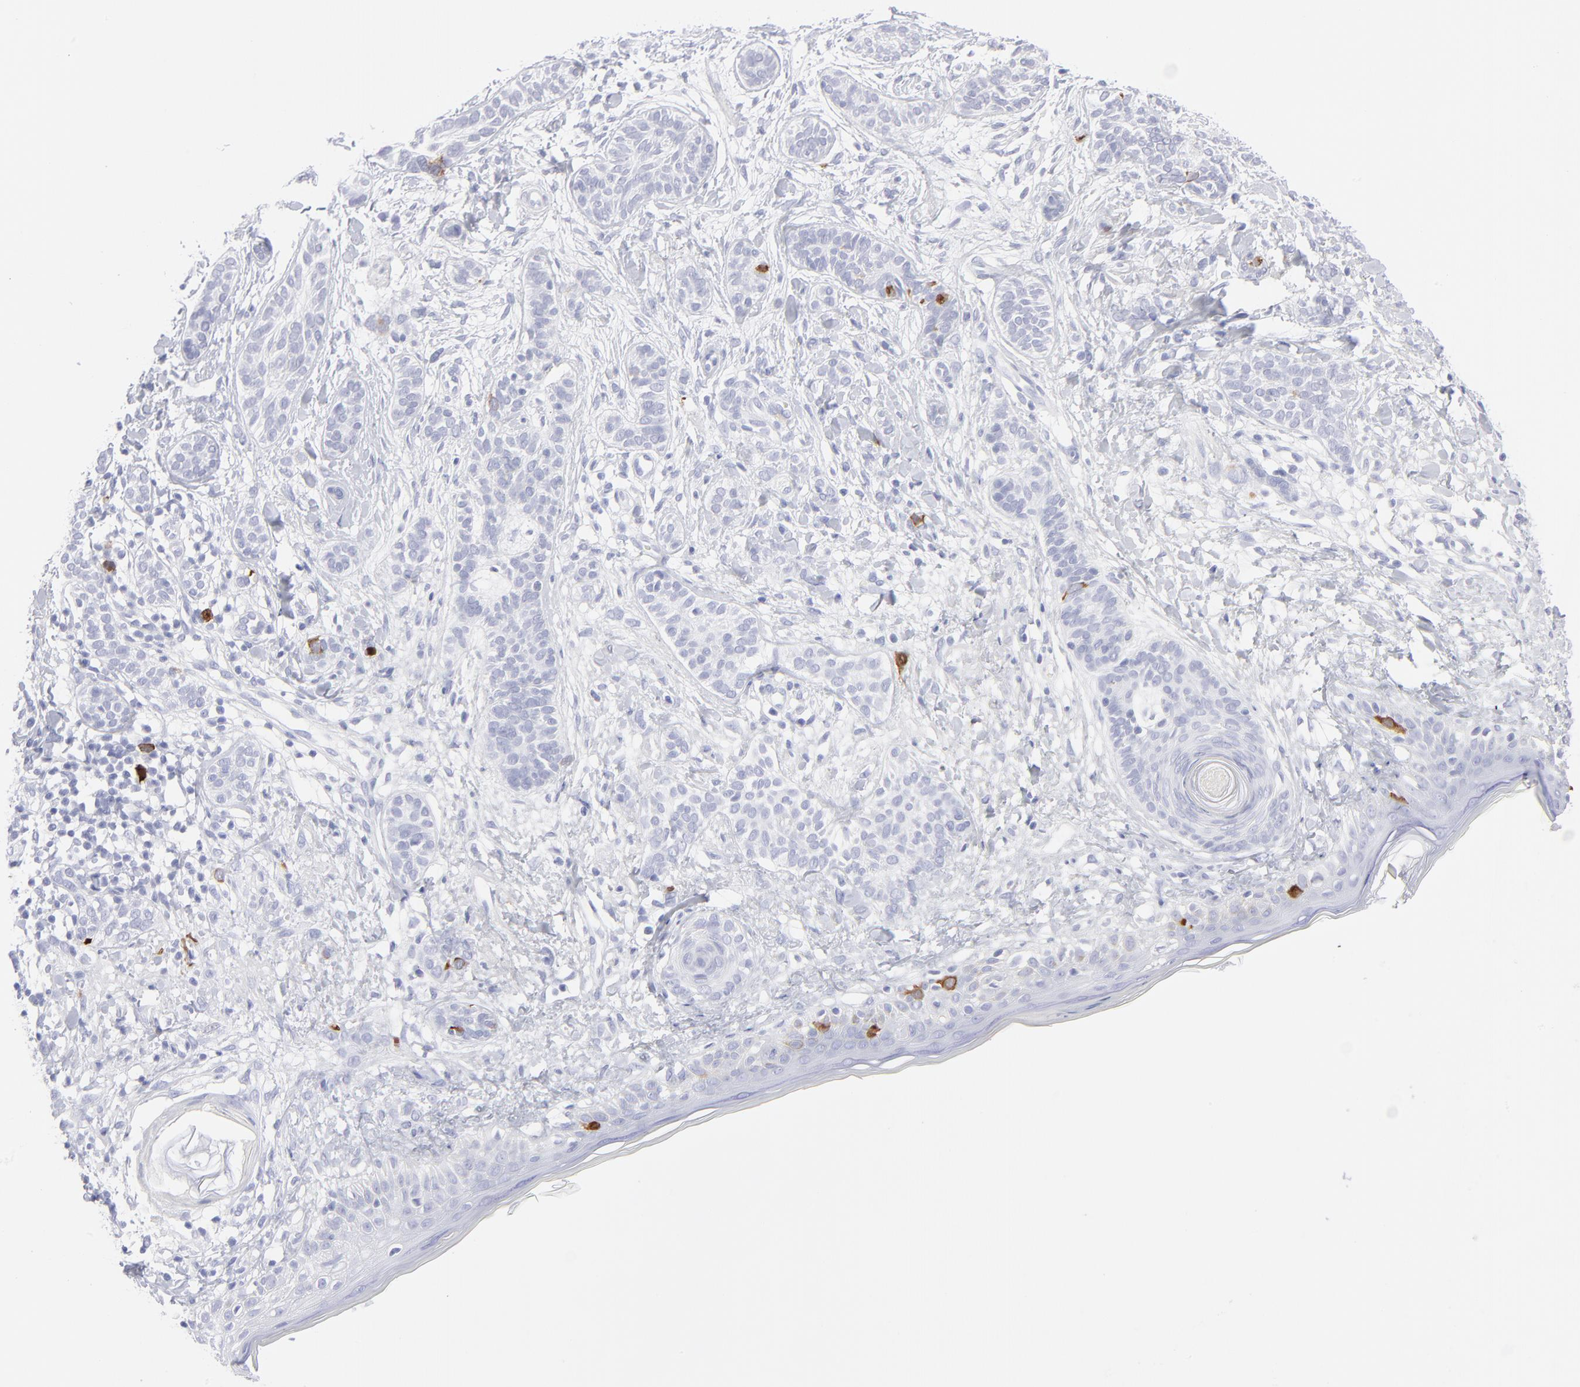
{"staining": {"intensity": "strong", "quantity": "<25%", "location": "cytoplasmic/membranous"}, "tissue": "skin cancer", "cell_type": "Tumor cells", "image_type": "cancer", "snomed": [{"axis": "morphology", "description": "Normal tissue, NOS"}, {"axis": "morphology", "description": "Basal cell carcinoma"}, {"axis": "topography", "description": "Skin"}], "caption": "Protein expression analysis of skin basal cell carcinoma displays strong cytoplasmic/membranous positivity in approximately <25% of tumor cells.", "gene": "CCNB1", "patient": {"sex": "male", "age": 63}}